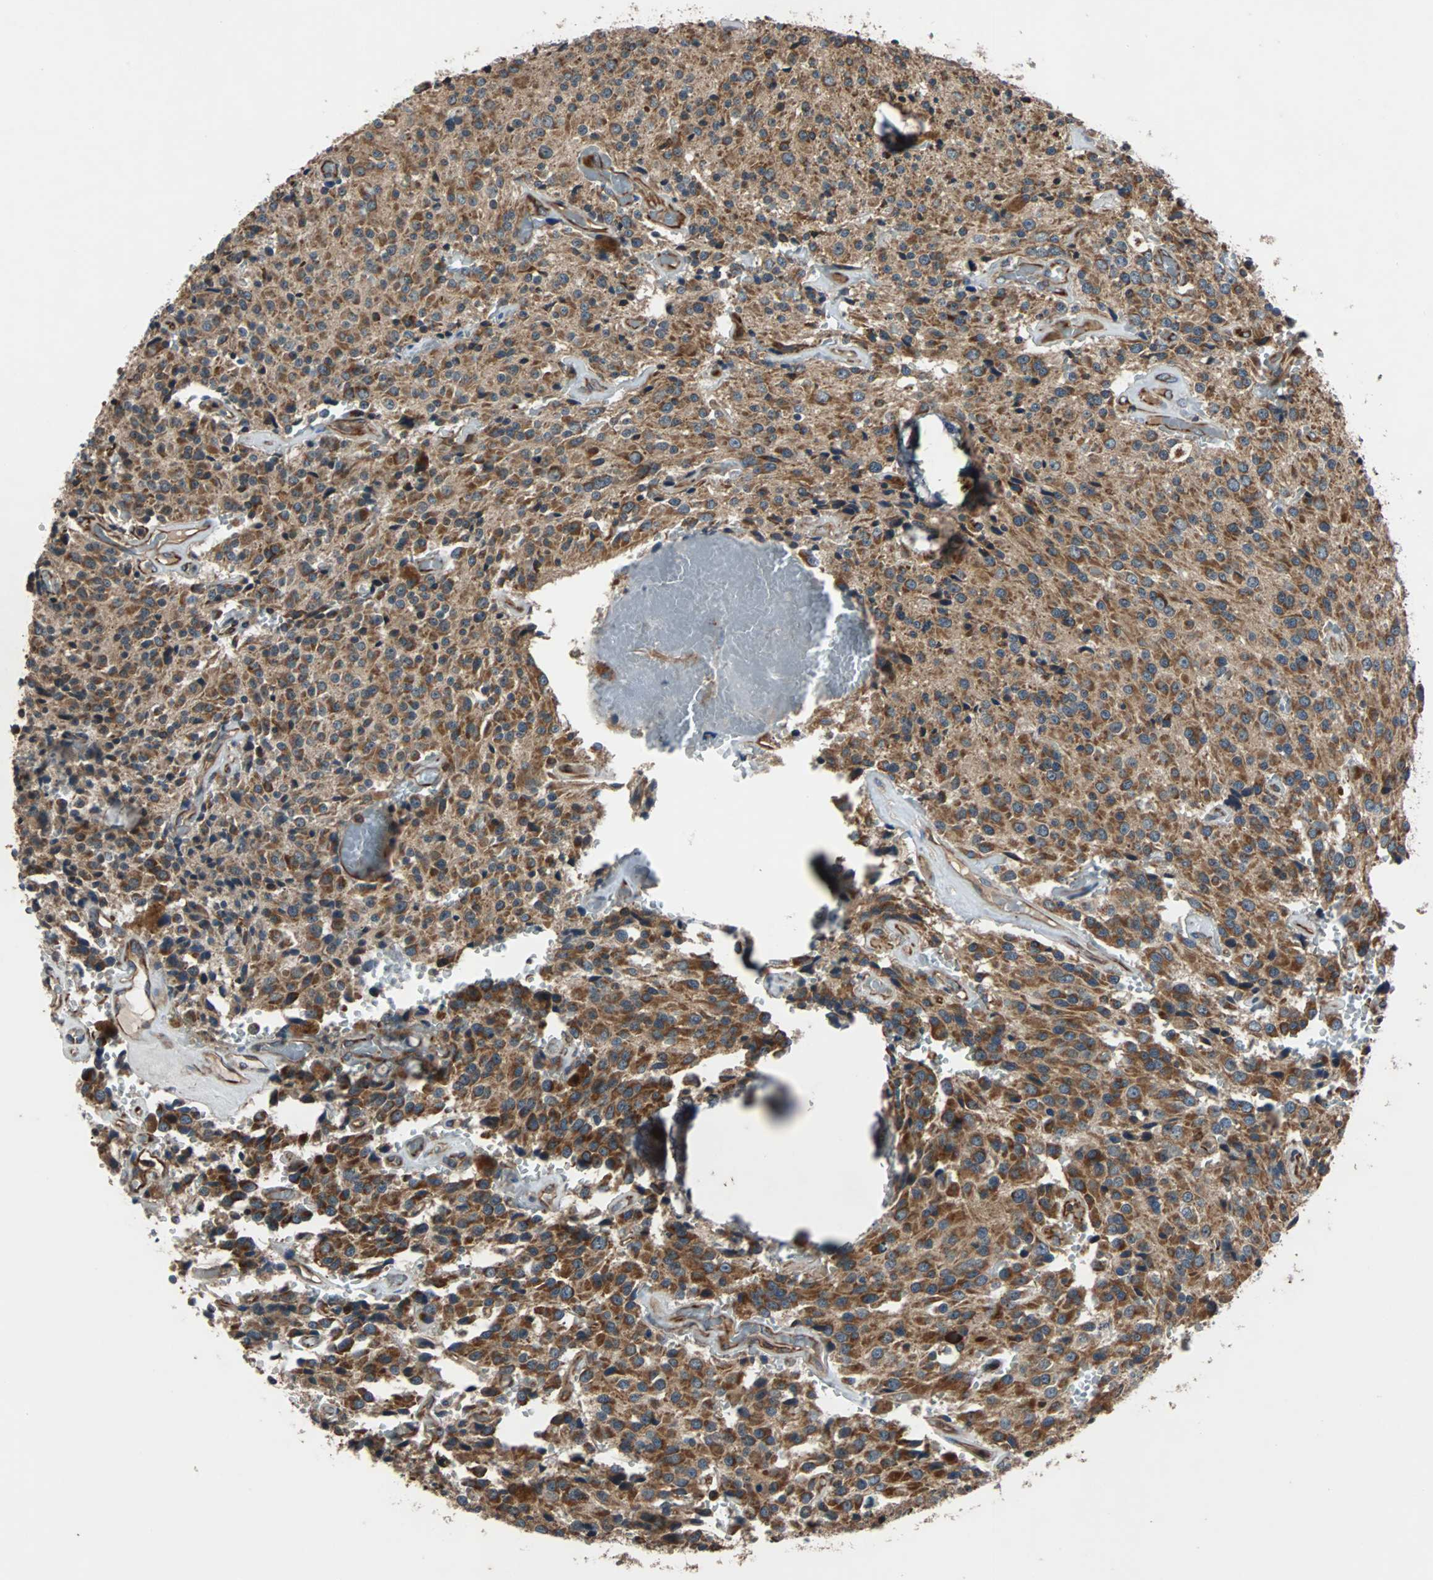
{"staining": {"intensity": "strong", "quantity": ">75%", "location": "cytoplasmic/membranous"}, "tissue": "glioma", "cell_type": "Tumor cells", "image_type": "cancer", "snomed": [{"axis": "morphology", "description": "Glioma, malignant, Low grade"}, {"axis": "topography", "description": "Brain"}], "caption": "This histopathology image displays immunohistochemistry (IHC) staining of human glioma, with high strong cytoplasmic/membranous positivity in approximately >75% of tumor cells.", "gene": "ACTR3", "patient": {"sex": "male", "age": 58}}